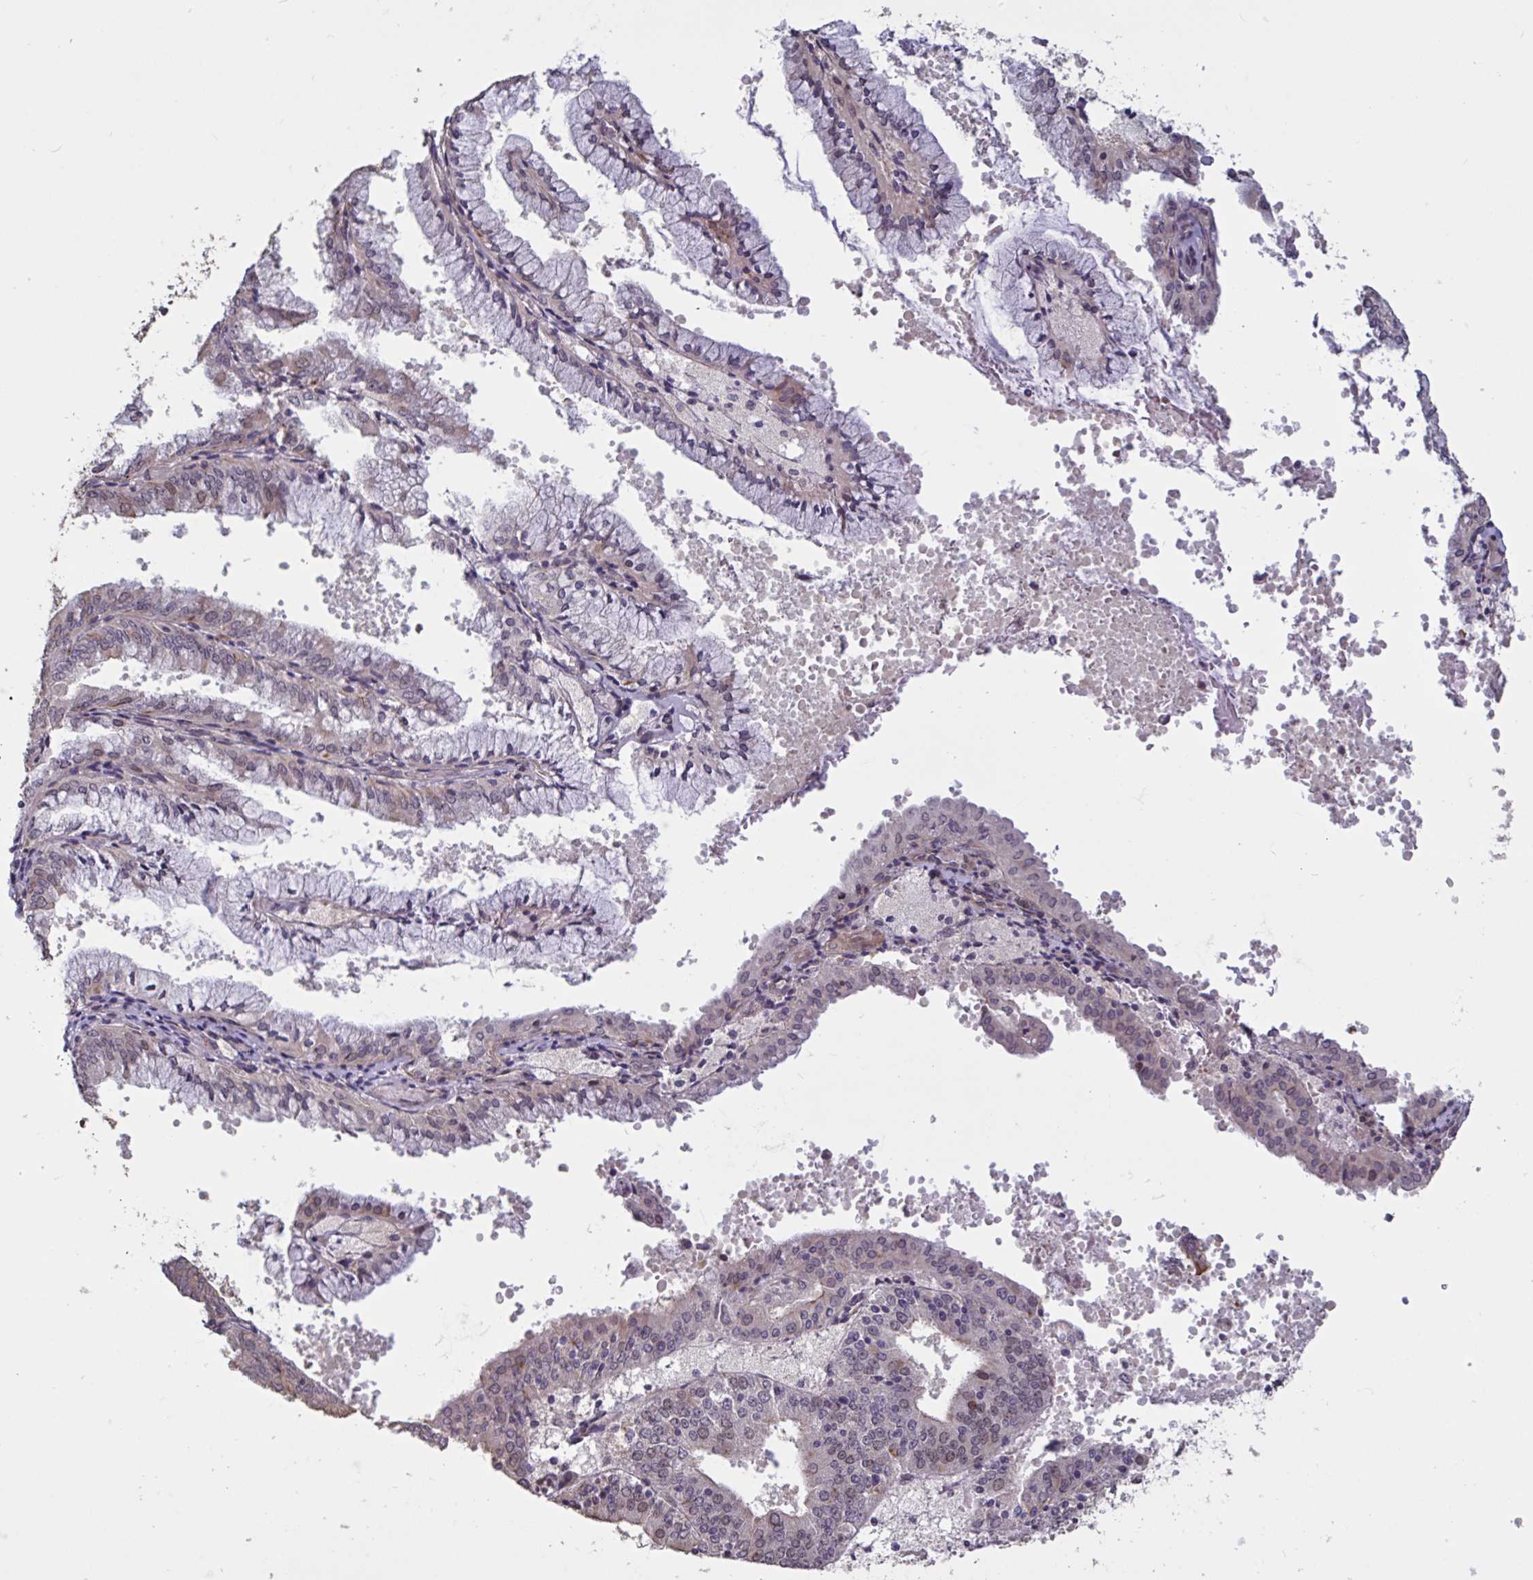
{"staining": {"intensity": "moderate", "quantity": "25%-75%", "location": "nuclear"}, "tissue": "endometrial cancer", "cell_type": "Tumor cells", "image_type": "cancer", "snomed": [{"axis": "morphology", "description": "Adenocarcinoma, NOS"}, {"axis": "topography", "description": "Endometrium"}], "caption": "The photomicrograph shows a brown stain indicating the presence of a protein in the nuclear of tumor cells in endometrial cancer.", "gene": "IPO5", "patient": {"sex": "female", "age": 63}}